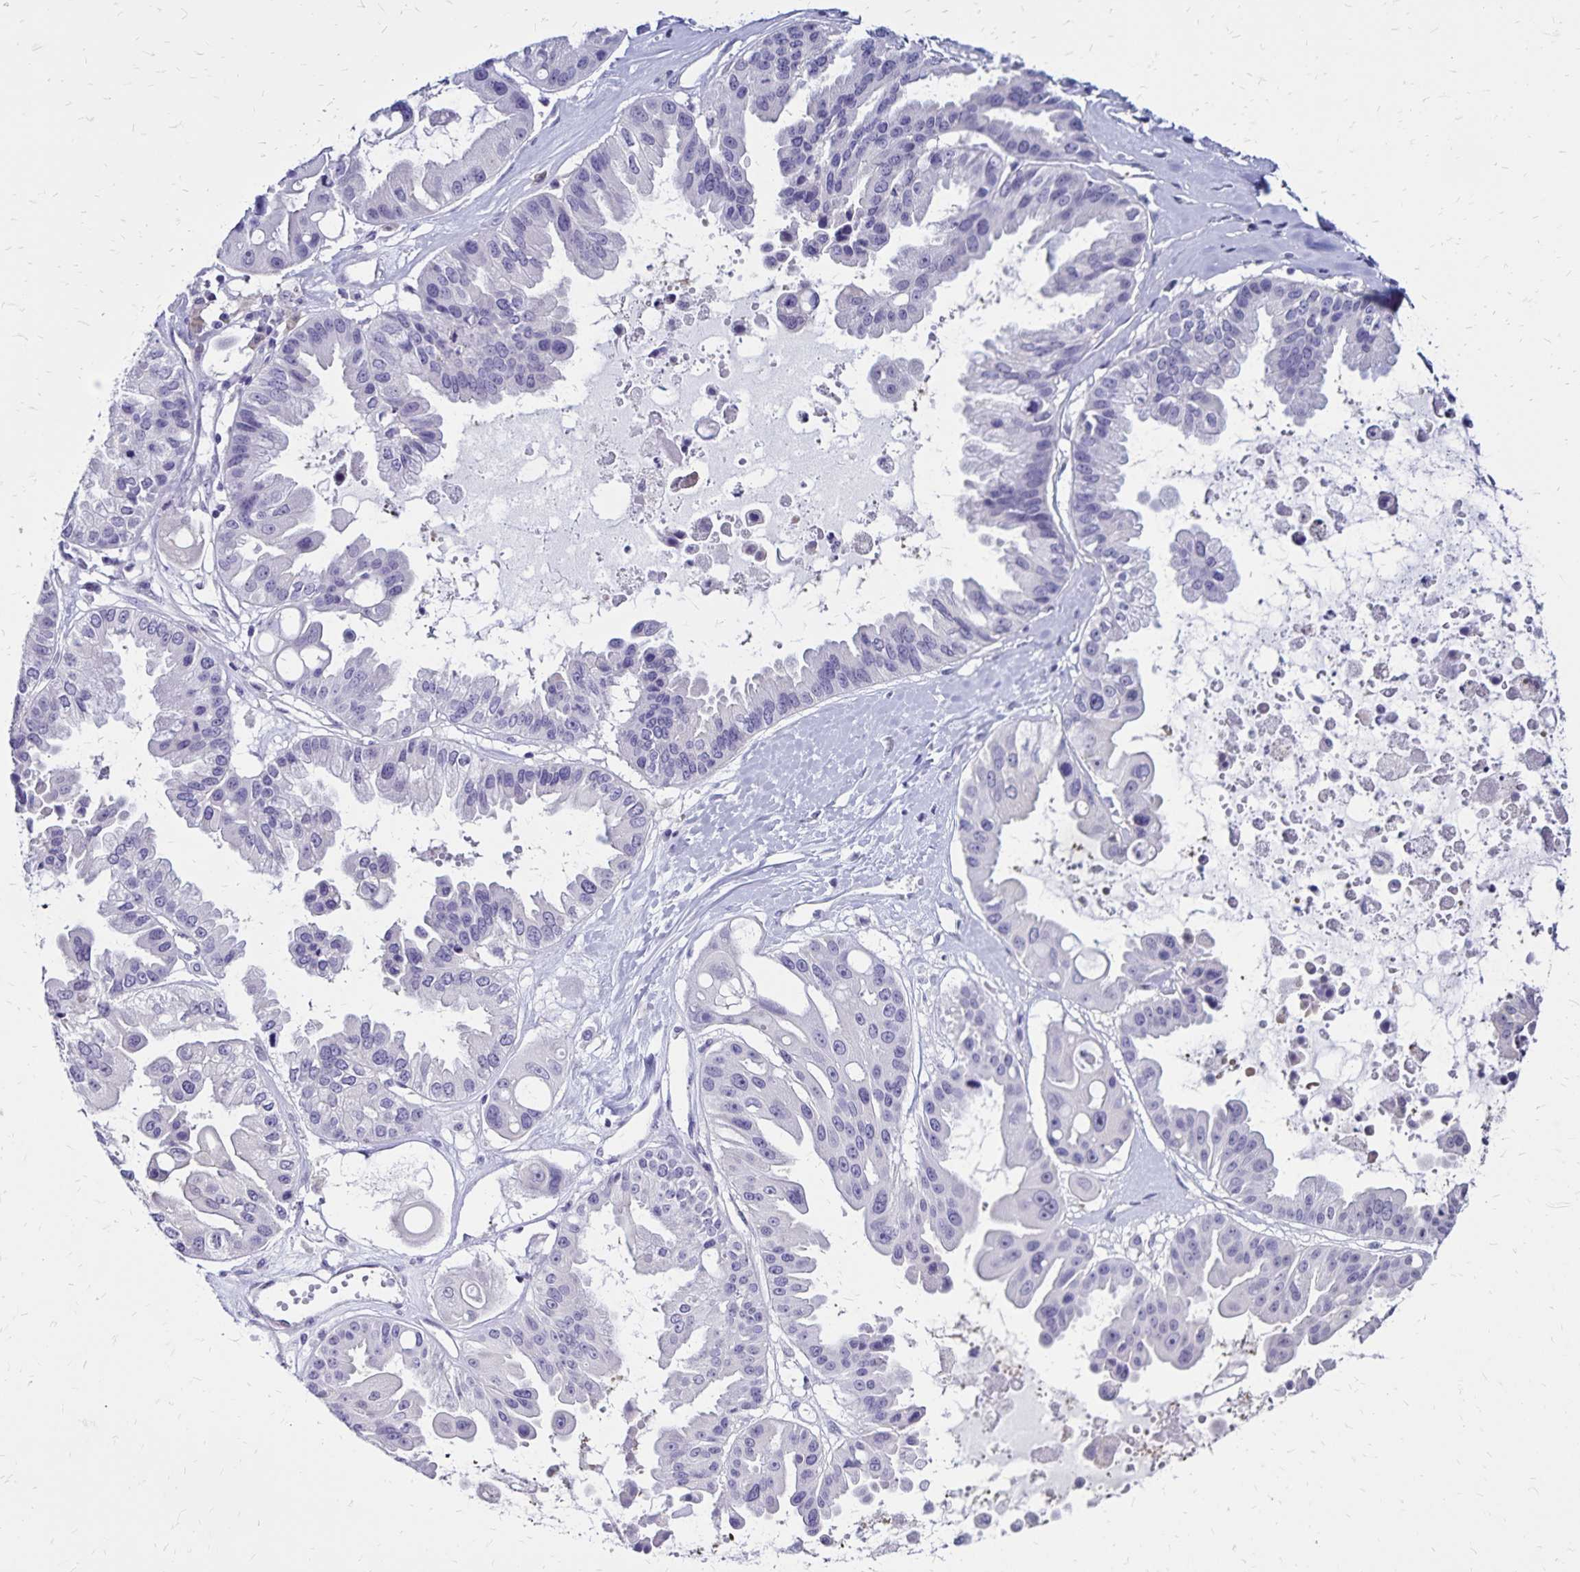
{"staining": {"intensity": "negative", "quantity": "none", "location": "none"}, "tissue": "ovarian cancer", "cell_type": "Tumor cells", "image_type": "cancer", "snomed": [{"axis": "morphology", "description": "Cystadenocarcinoma, serous, NOS"}, {"axis": "topography", "description": "Ovary"}], "caption": "The IHC histopathology image has no significant staining in tumor cells of ovarian cancer tissue.", "gene": "SH3GL3", "patient": {"sex": "female", "age": 56}}